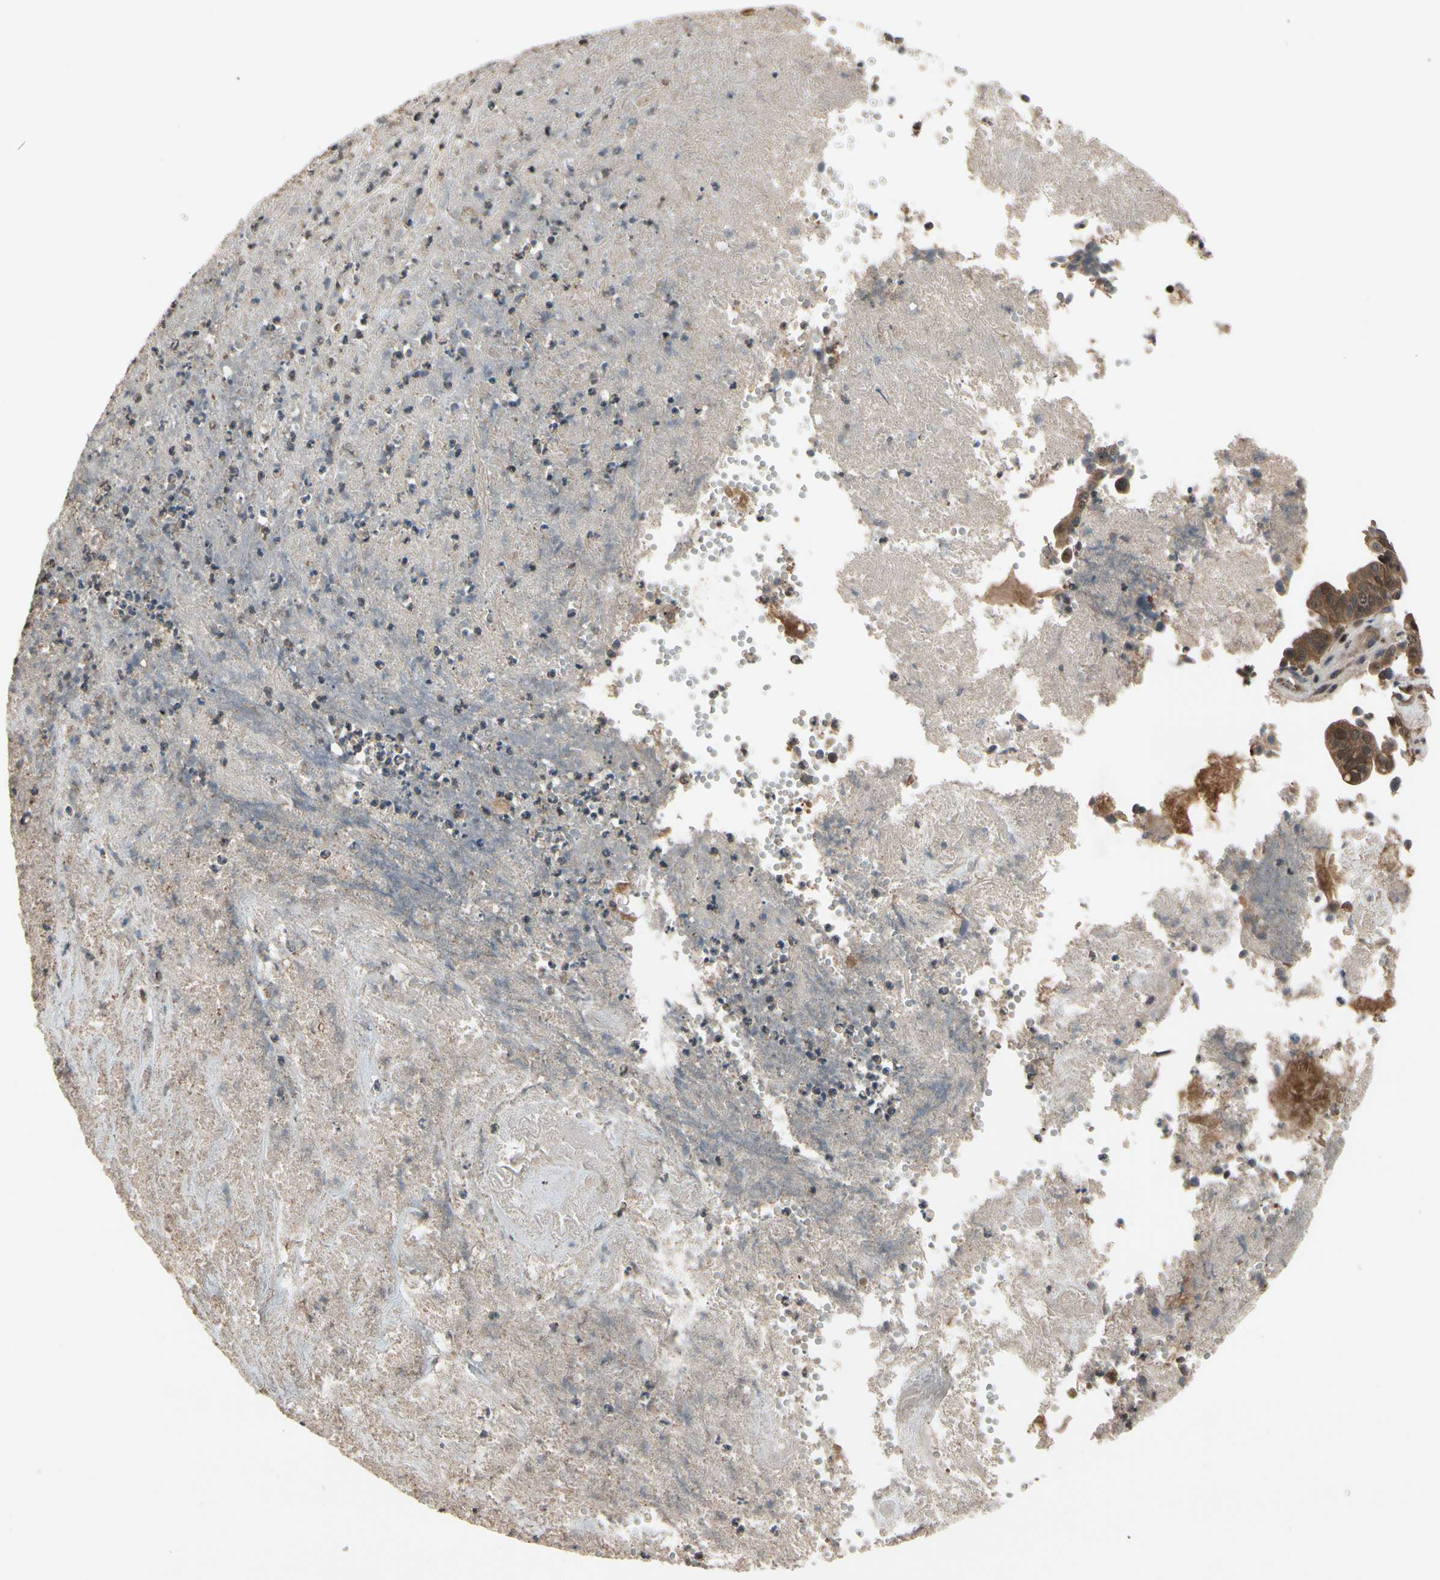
{"staining": {"intensity": "moderate", "quantity": "<25%", "location": "cytoplasmic/membranous,nuclear"}, "tissue": "liver cancer", "cell_type": "Tumor cells", "image_type": "cancer", "snomed": [{"axis": "morphology", "description": "Cholangiocarcinoma"}, {"axis": "topography", "description": "Liver"}], "caption": "Tumor cells reveal low levels of moderate cytoplasmic/membranous and nuclear expression in approximately <25% of cells in human liver cancer.", "gene": "CSF1R", "patient": {"sex": "female", "age": 61}}